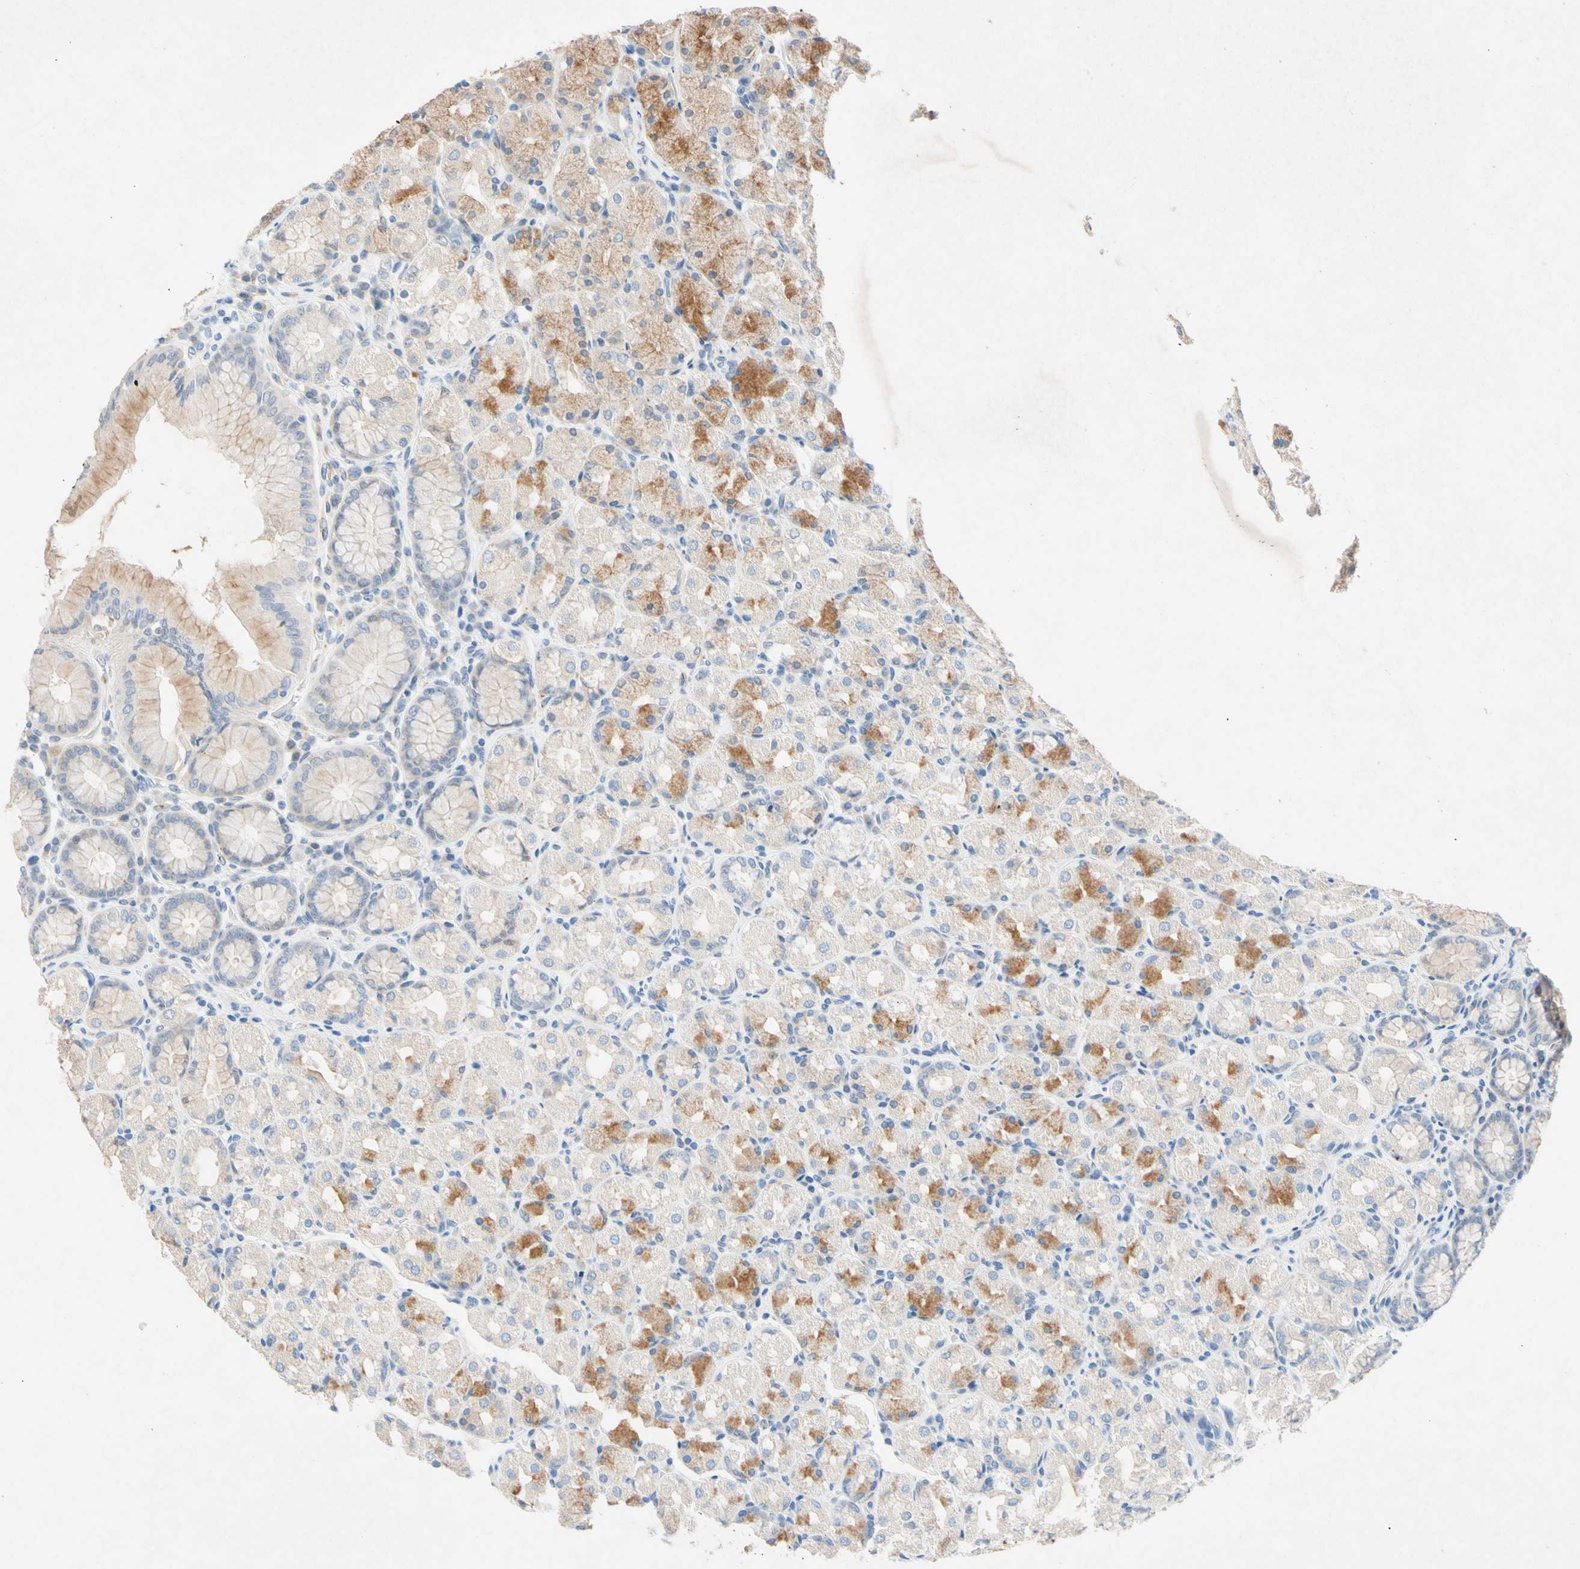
{"staining": {"intensity": "moderate", "quantity": "<25%", "location": "cytoplasmic/membranous"}, "tissue": "stomach", "cell_type": "Glandular cells", "image_type": "normal", "snomed": [{"axis": "morphology", "description": "Normal tissue, NOS"}, {"axis": "topography", "description": "Stomach, upper"}], "caption": "Moderate cytoplasmic/membranous staining is seen in approximately <25% of glandular cells in normal stomach. The staining is performed using DAB brown chromogen to label protein expression. The nuclei are counter-stained blue using hematoxylin.", "gene": "GASK1B", "patient": {"sex": "male", "age": 68}}